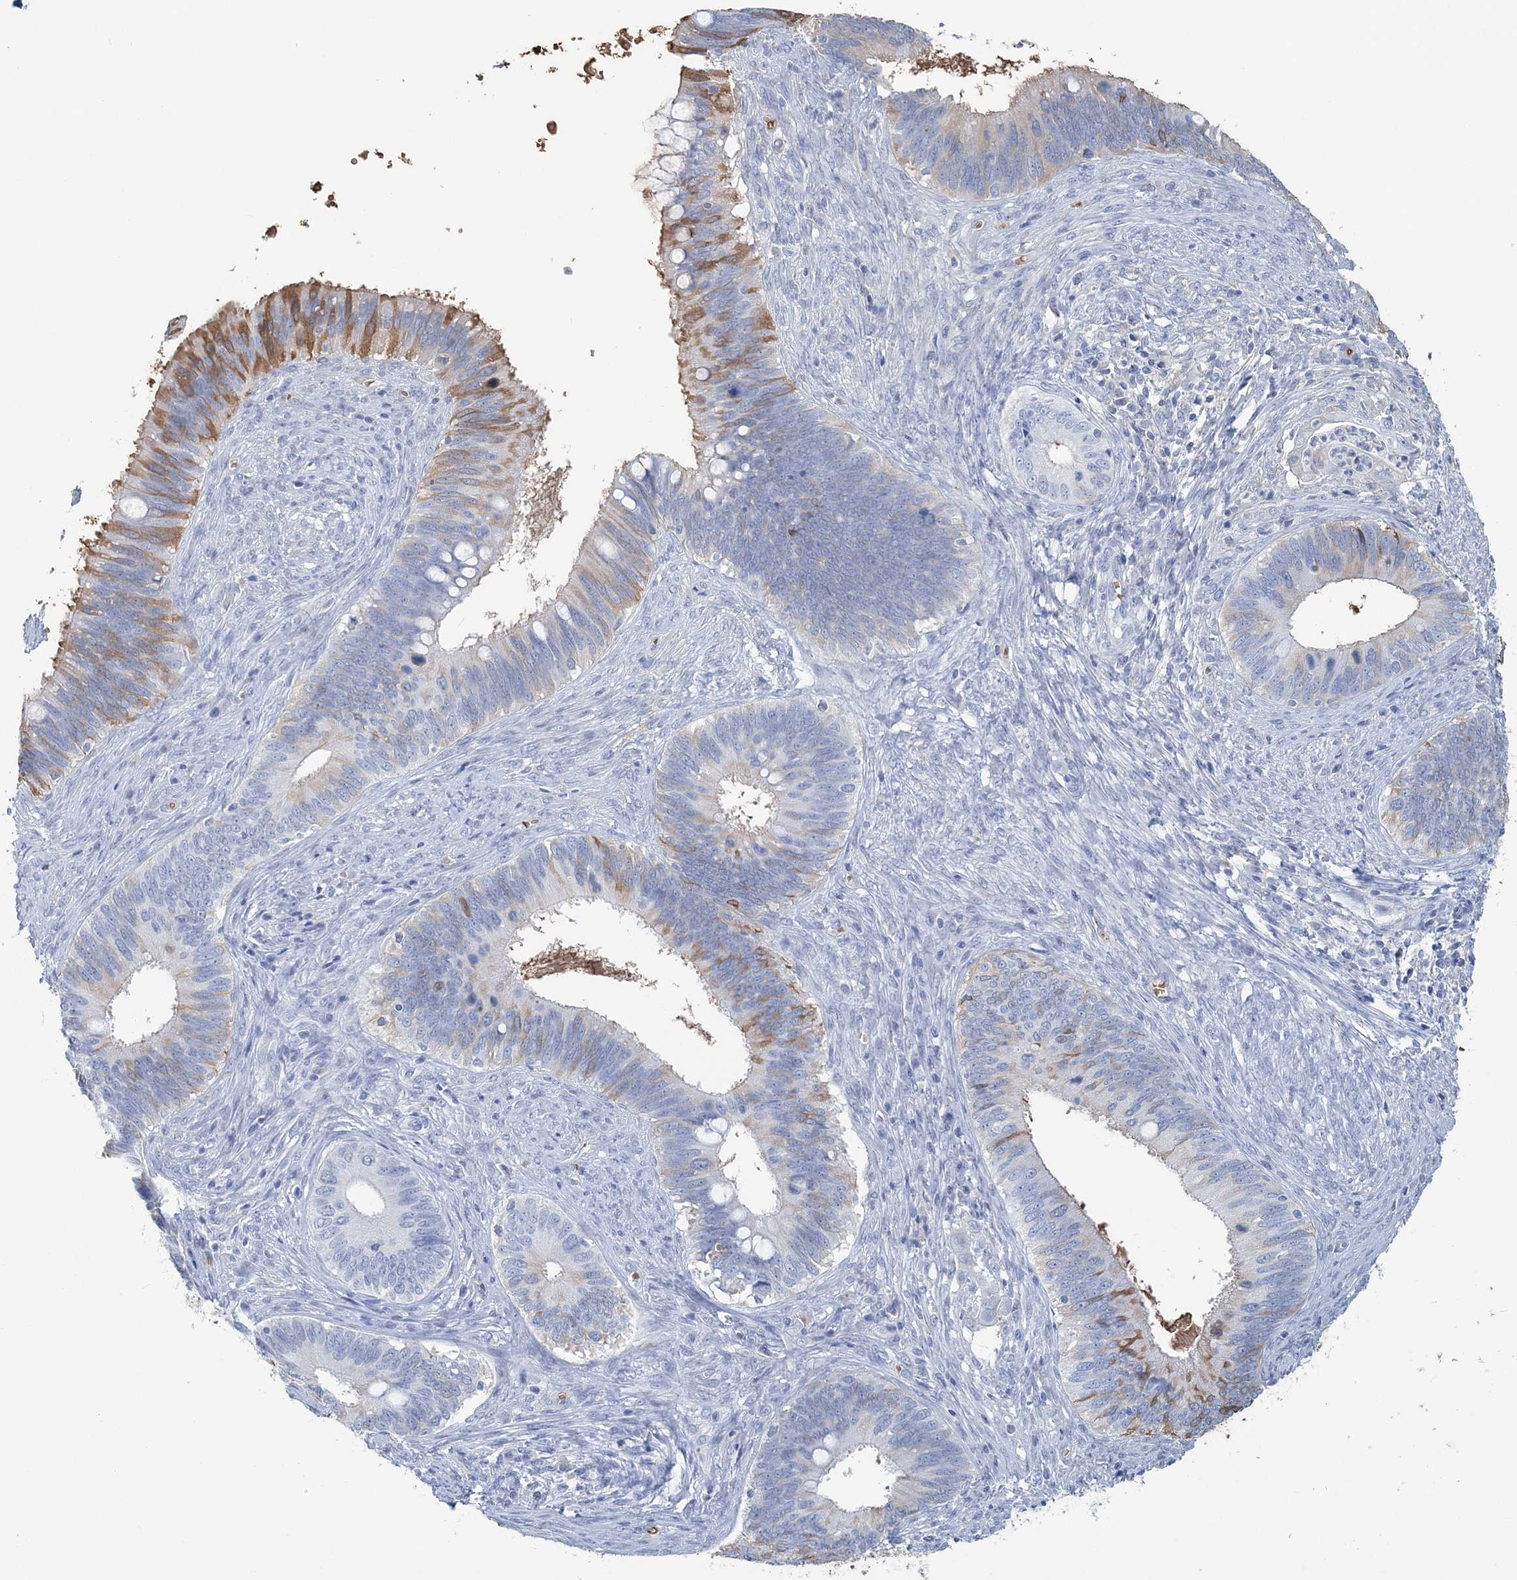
{"staining": {"intensity": "moderate", "quantity": "<25%", "location": "cytoplasmic/membranous"}, "tissue": "cervical cancer", "cell_type": "Tumor cells", "image_type": "cancer", "snomed": [{"axis": "morphology", "description": "Adenocarcinoma, NOS"}, {"axis": "topography", "description": "Cervix"}], "caption": "Protein staining reveals moderate cytoplasmic/membranous expression in about <25% of tumor cells in cervical adenocarcinoma.", "gene": "HBD", "patient": {"sex": "female", "age": 42}}